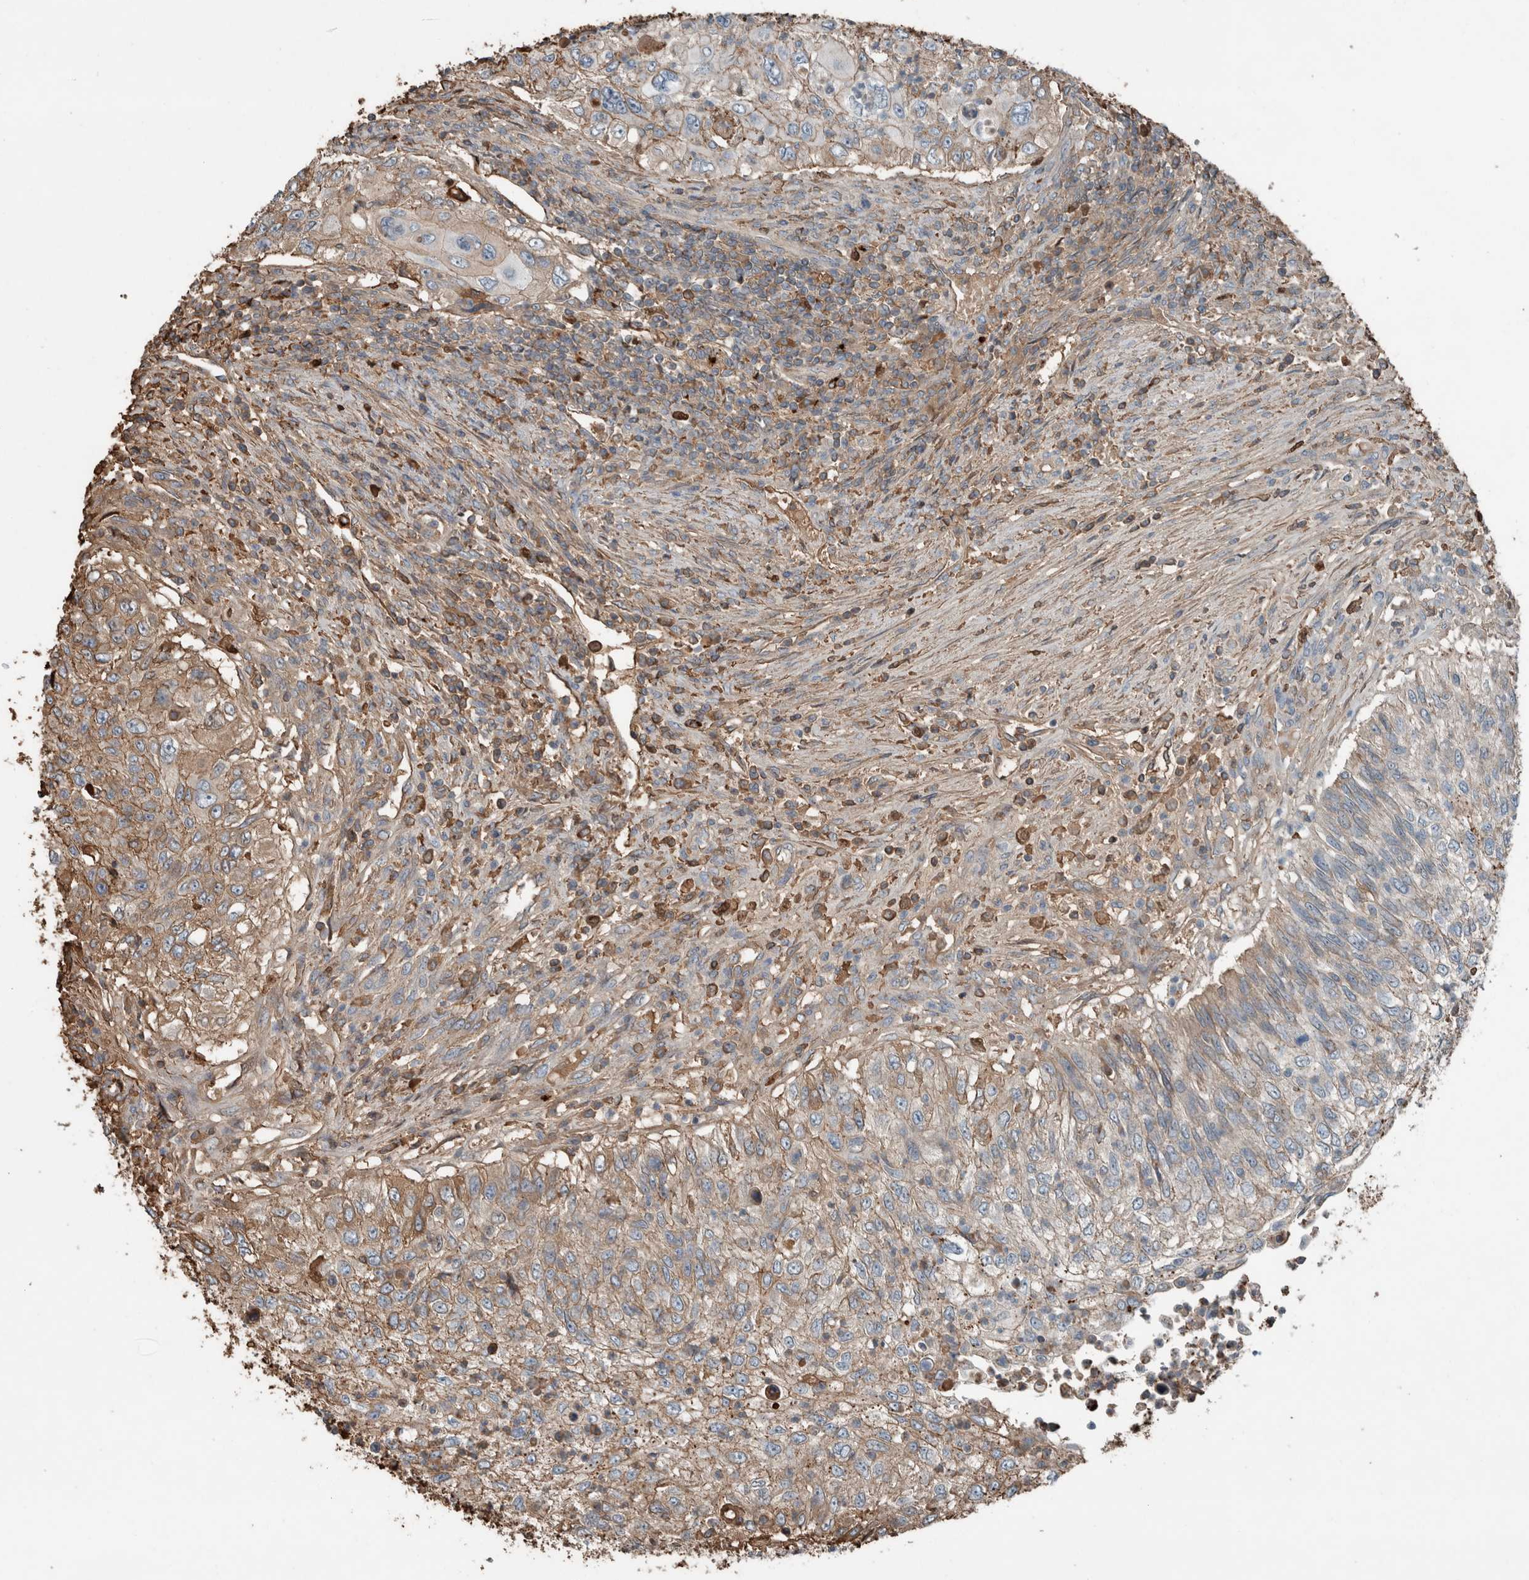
{"staining": {"intensity": "weak", "quantity": "25%-75%", "location": "cytoplasmic/membranous"}, "tissue": "urothelial cancer", "cell_type": "Tumor cells", "image_type": "cancer", "snomed": [{"axis": "morphology", "description": "Urothelial carcinoma, High grade"}, {"axis": "topography", "description": "Urinary bladder"}], "caption": "Immunohistochemical staining of human urothelial cancer demonstrates weak cytoplasmic/membranous protein expression in approximately 25%-75% of tumor cells. Nuclei are stained in blue.", "gene": "USP34", "patient": {"sex": "female", "age": 60}}